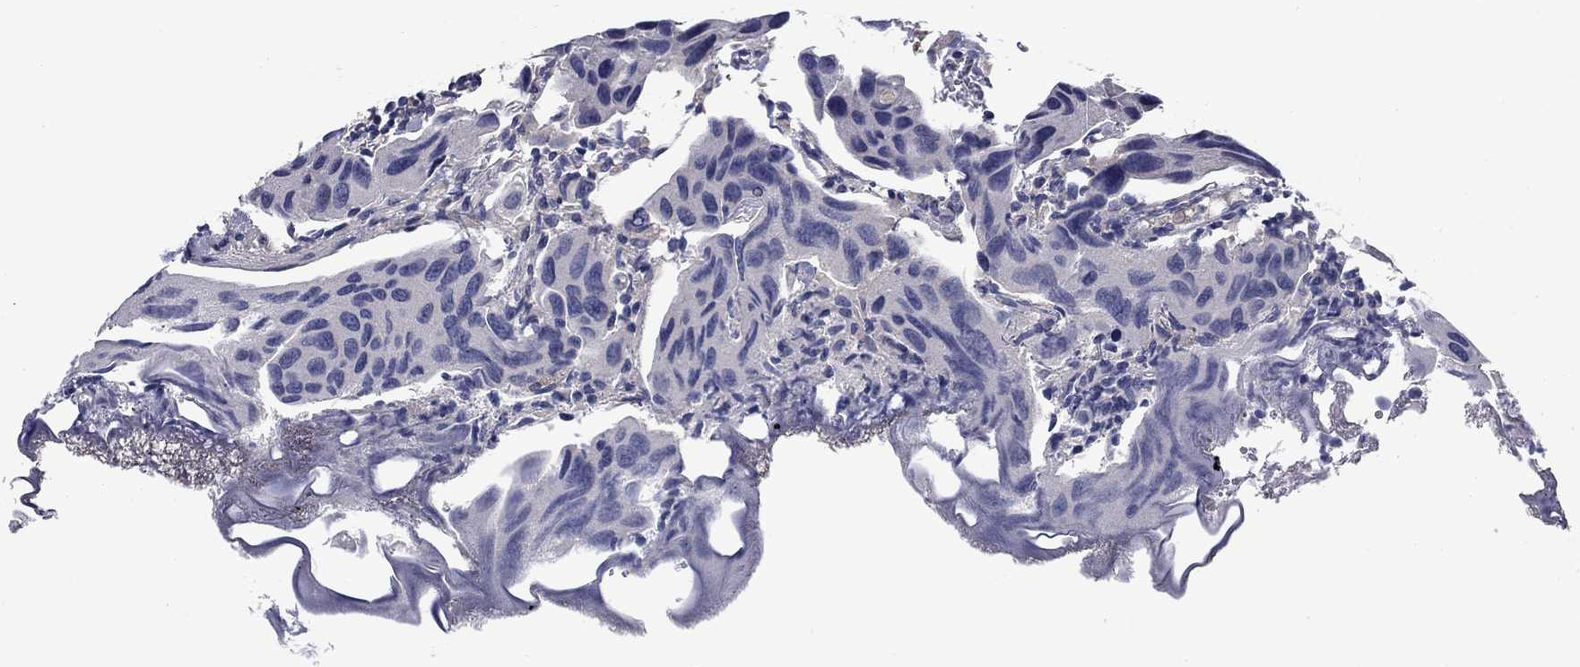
{"staining": {"intensity": "negative", "quantity": "none", "location": "none"}, "tissue": "urothelial cancer", "cell_type": "Tumor cells", "image_type": "cancer", "snomed": [{"axis": "morphology", "description": "Urothelial carcinoma, High grade"}, {"axis": "topography", "description": "Urinary bladder"}], "caption": "High magnification brightfield microscopy of urothelial cancer stained with DAB (brown) and counterstained with hematoxylin (blue): tumor cells show no significant staining.", "gene": "FRK", "patient": {"sex": "male", "age": 79}}